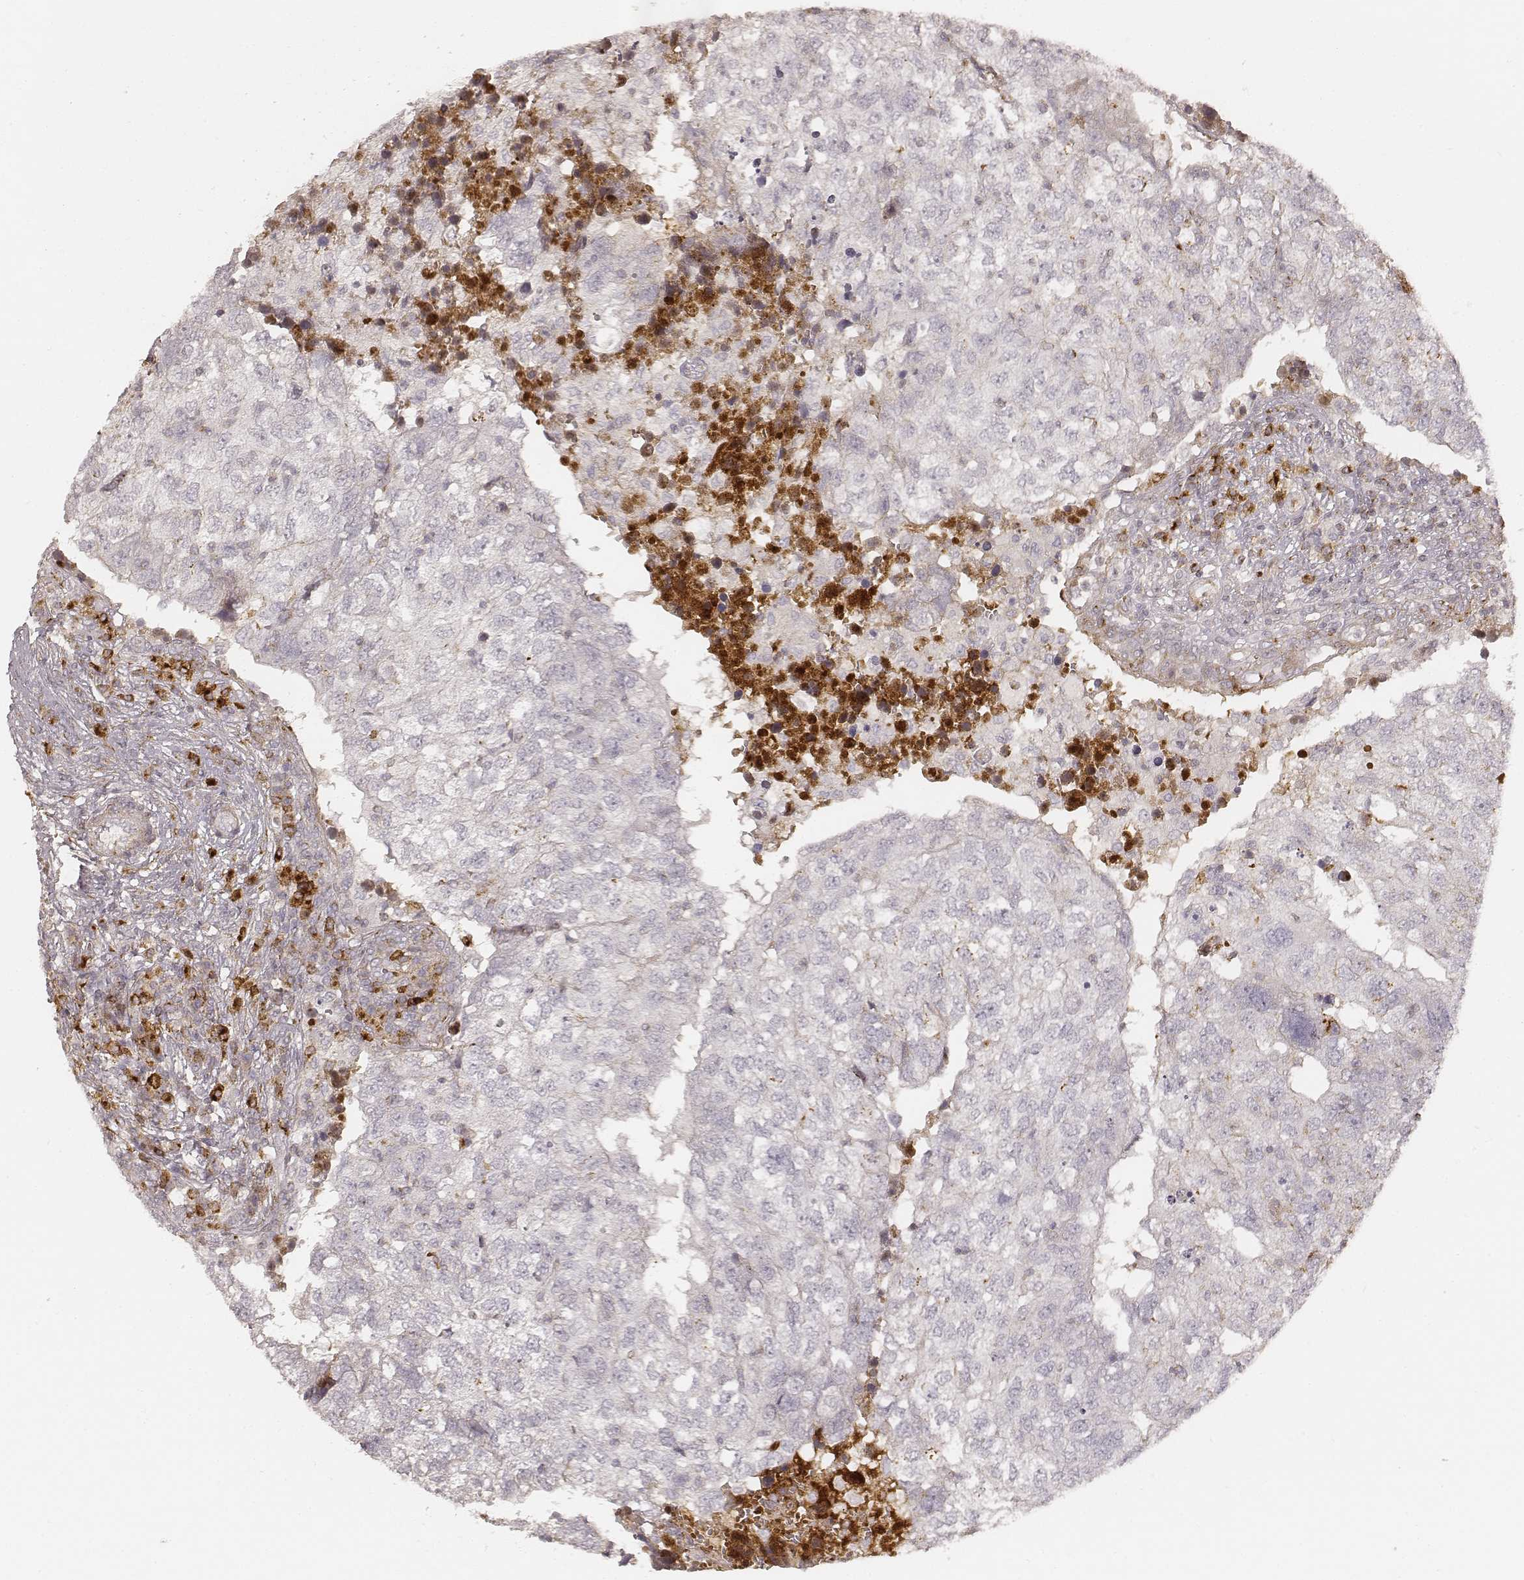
{"staining": {"intensity": "negative", "quantity": "none", "location": "none"}, "tissue": "breast cancer", "cell_type": "Tumor cells", "image_type": "cancer", "snomed": [{"axis": "morphology", "description": "Duct carcinoma"}, {"axis": "topography", "description": "Breast"}], "caption": "Immunohistochemistry (IHC) photomicrograph of intraductal carcinoma (breast) stained for a protein (brown), which exhibits no expression in tumor cells.", "gene": "GORASP2", "patient": {"sex": "female", "age": 30}}